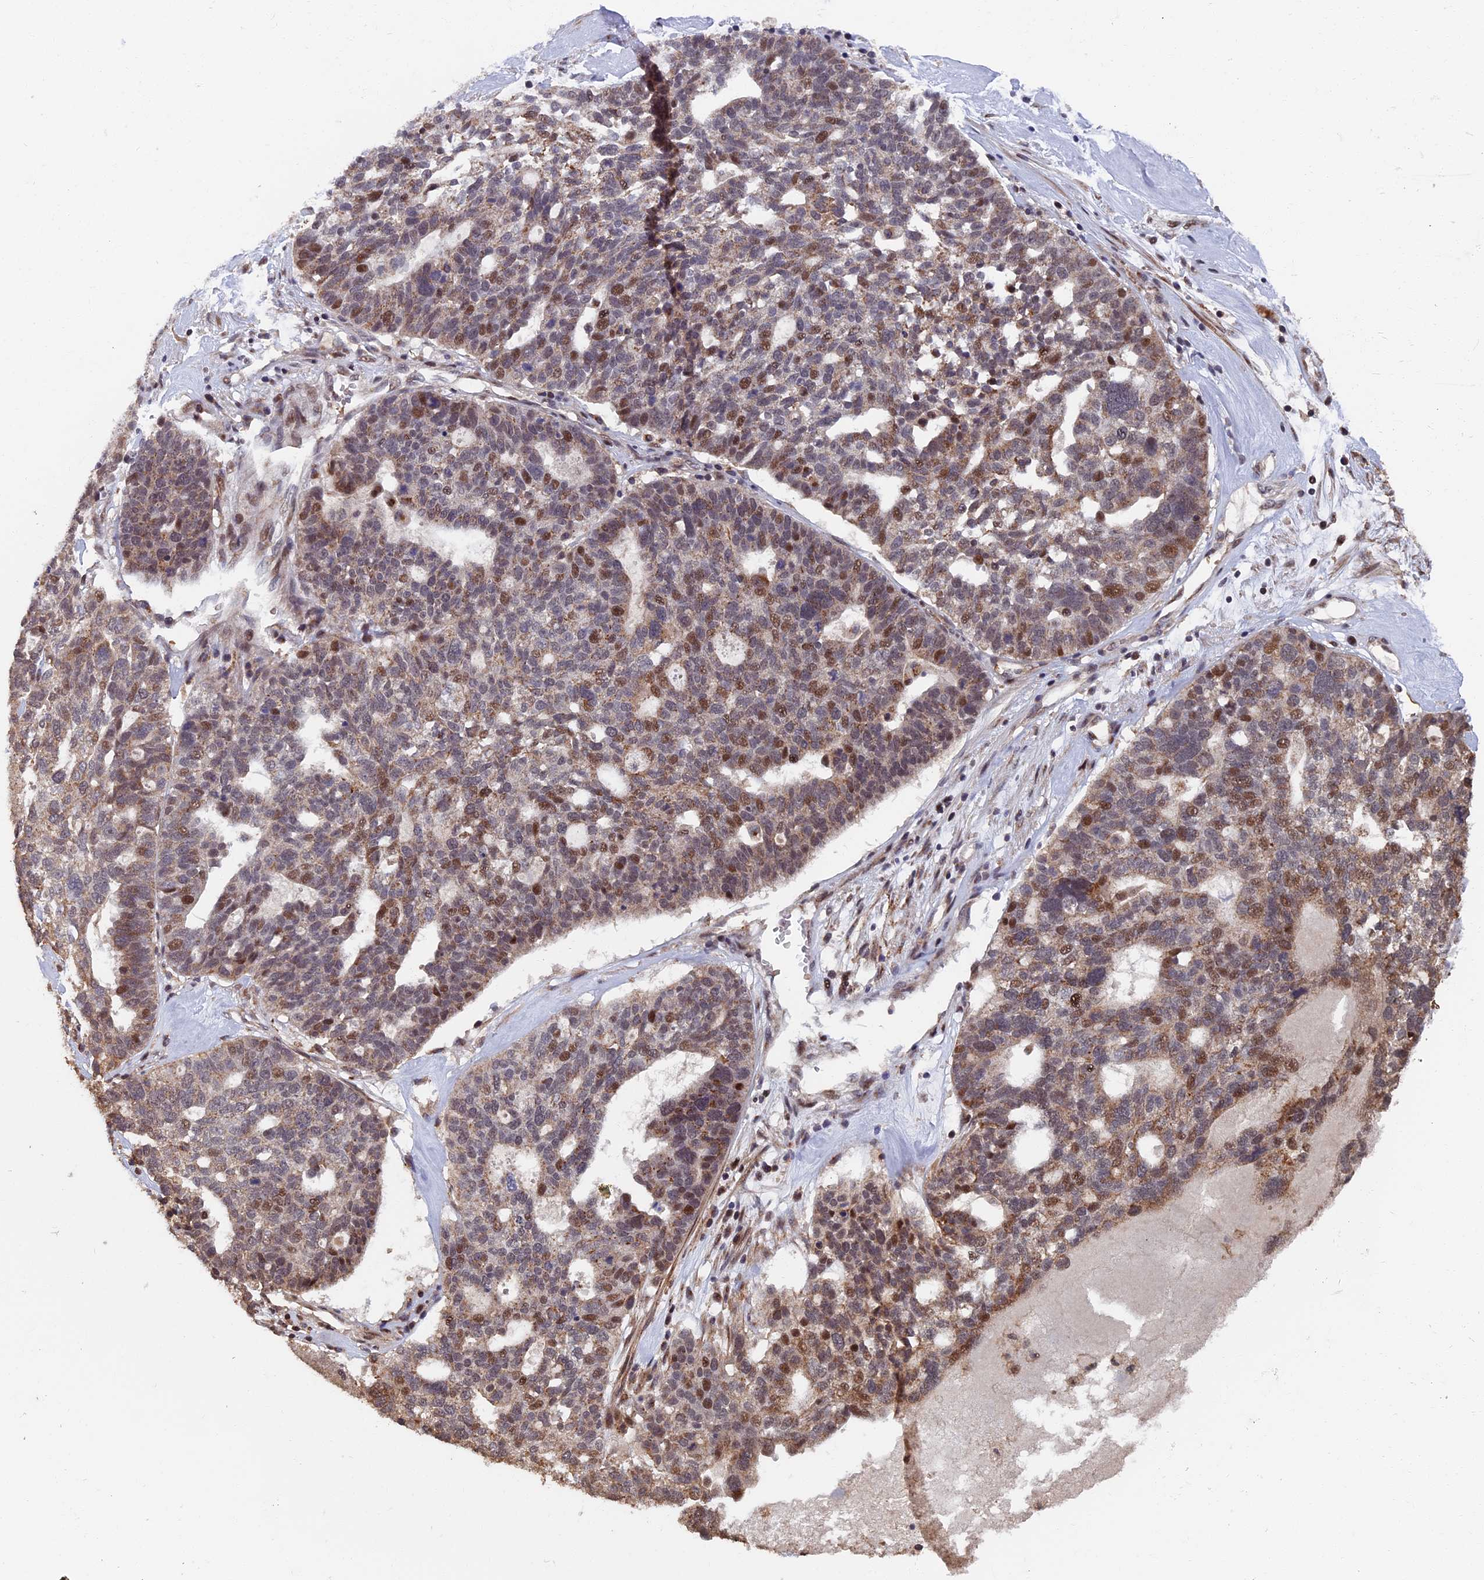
{"staining": {"intensity": "moderate", "quantity": "25%-75%", "location": "nuclear"}, "tissue": "ovarian cancer", "cell_type": "Tumor cells", "image_type": "cancer", "snomed": [{"axis": "morphology", "description": "Cystadenocarcinoma, serous, NOS"}, {"axis": "topography", "description": "Ovary"}], "caption": "Serous cystadenocarcinoma (ovarian) stained with immunohistochemistry exhibits moderate nuclear expression in approximately 25%-75% of tumor cells. Using DAB (3,3'-diaminobenzidine) (brown) and hematoxylin (blue) stains, captured at high magnification using brightfield microscopy.", "gene": "RASGRF1", "patient": {"sex": "female", "age": 59}}